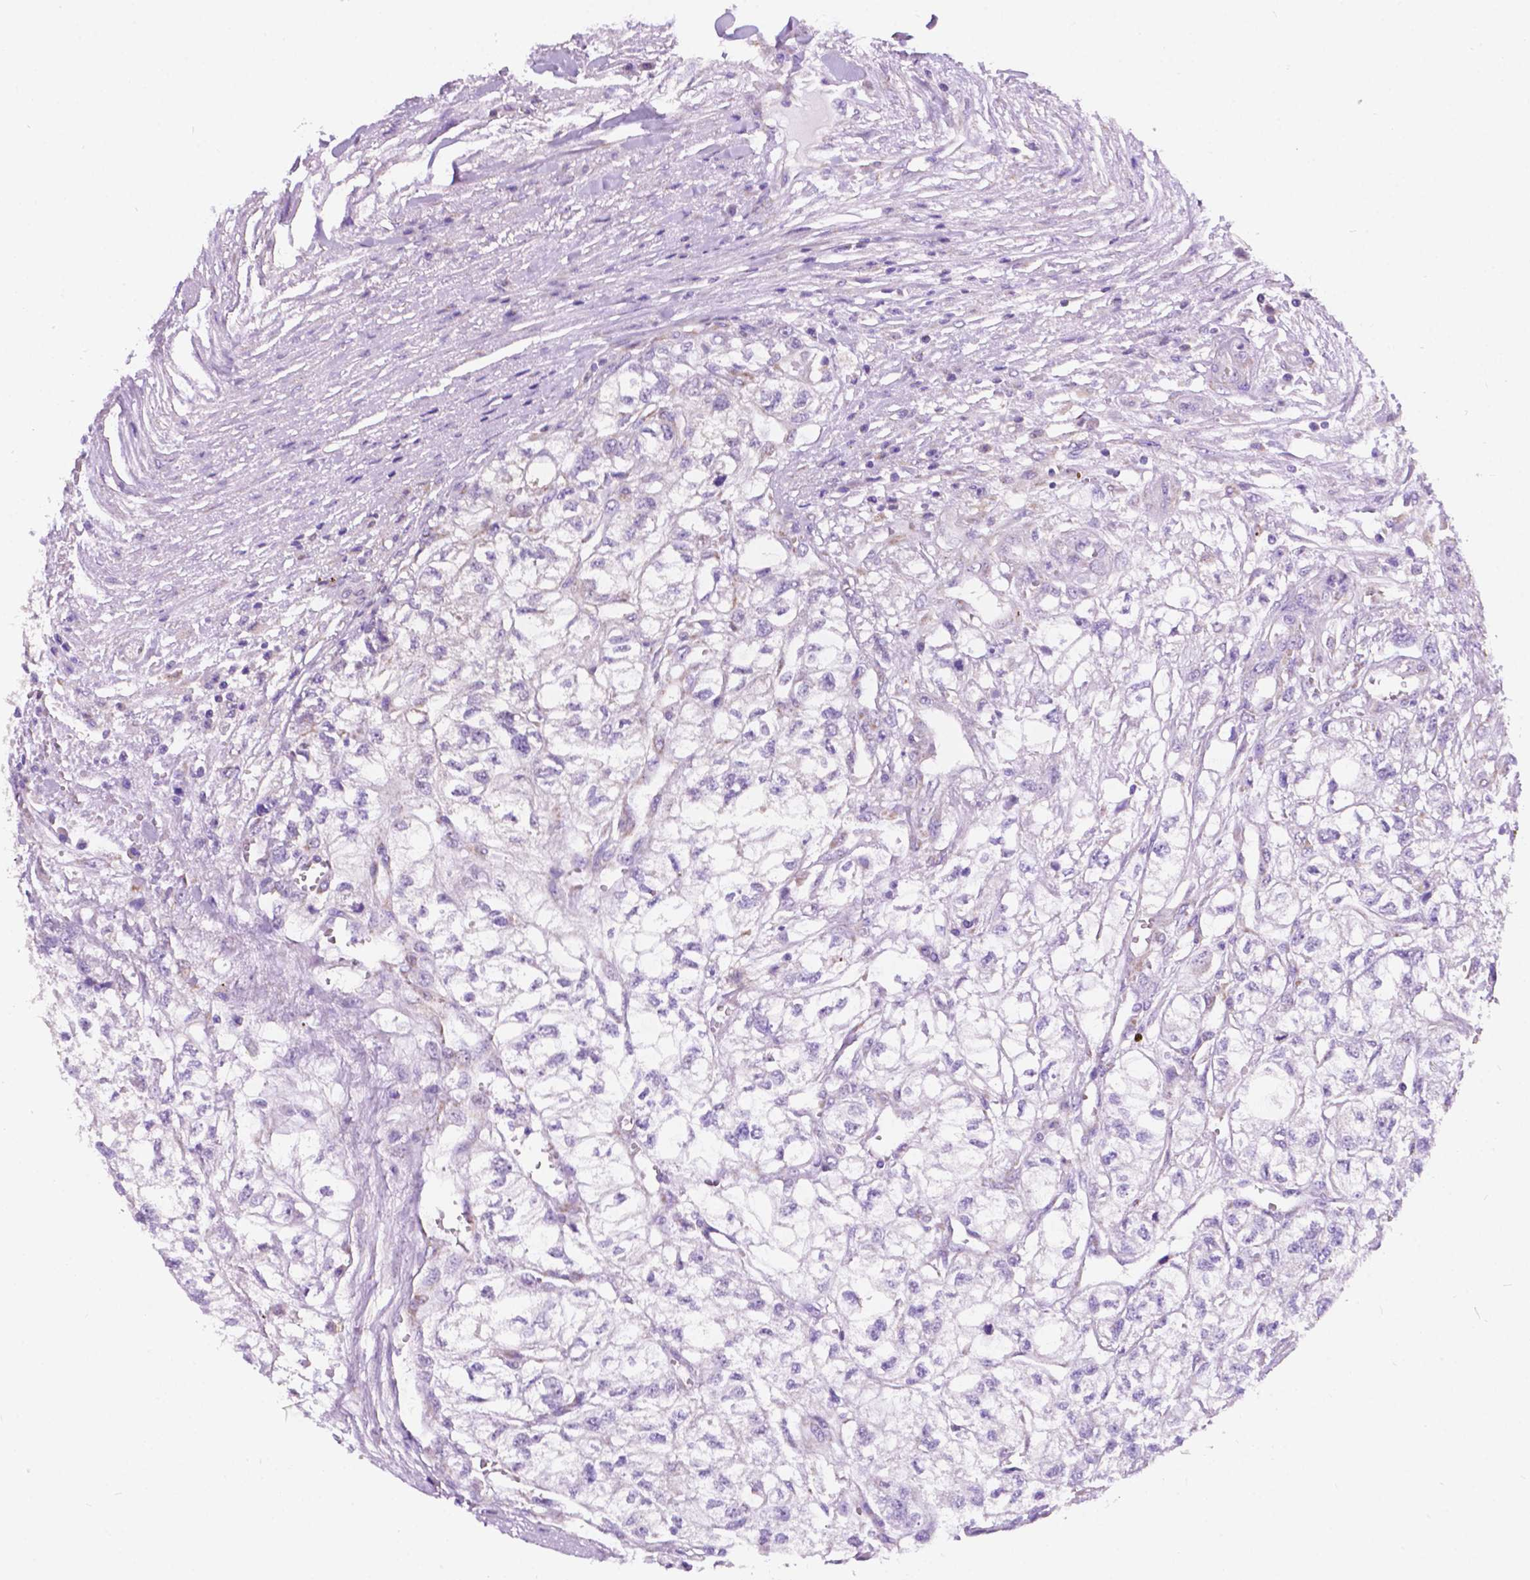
{"staining": {"intensity": "negative", "quantity": "none", "location": "none"}, "tissue": "renal cancer", "cell_type": "Tumor cells", "image_type": "cancer", "snomed": [{"axis": "morphology", "description": "Adenocarcinoma, NOS"}, {"axis": "topography", "description": "Kidney"}], "caption": "Immunohistochemistry (IHC) of renal cancer (adenocarcinoma) demonstrates no staining in tumor cells. (Brightfield microscopy of DAB (3,3'-diaminobenzidine) IHC at high magnification).", "gene": "TRPV5", "patient": {"sex": "male", "age": 56}}